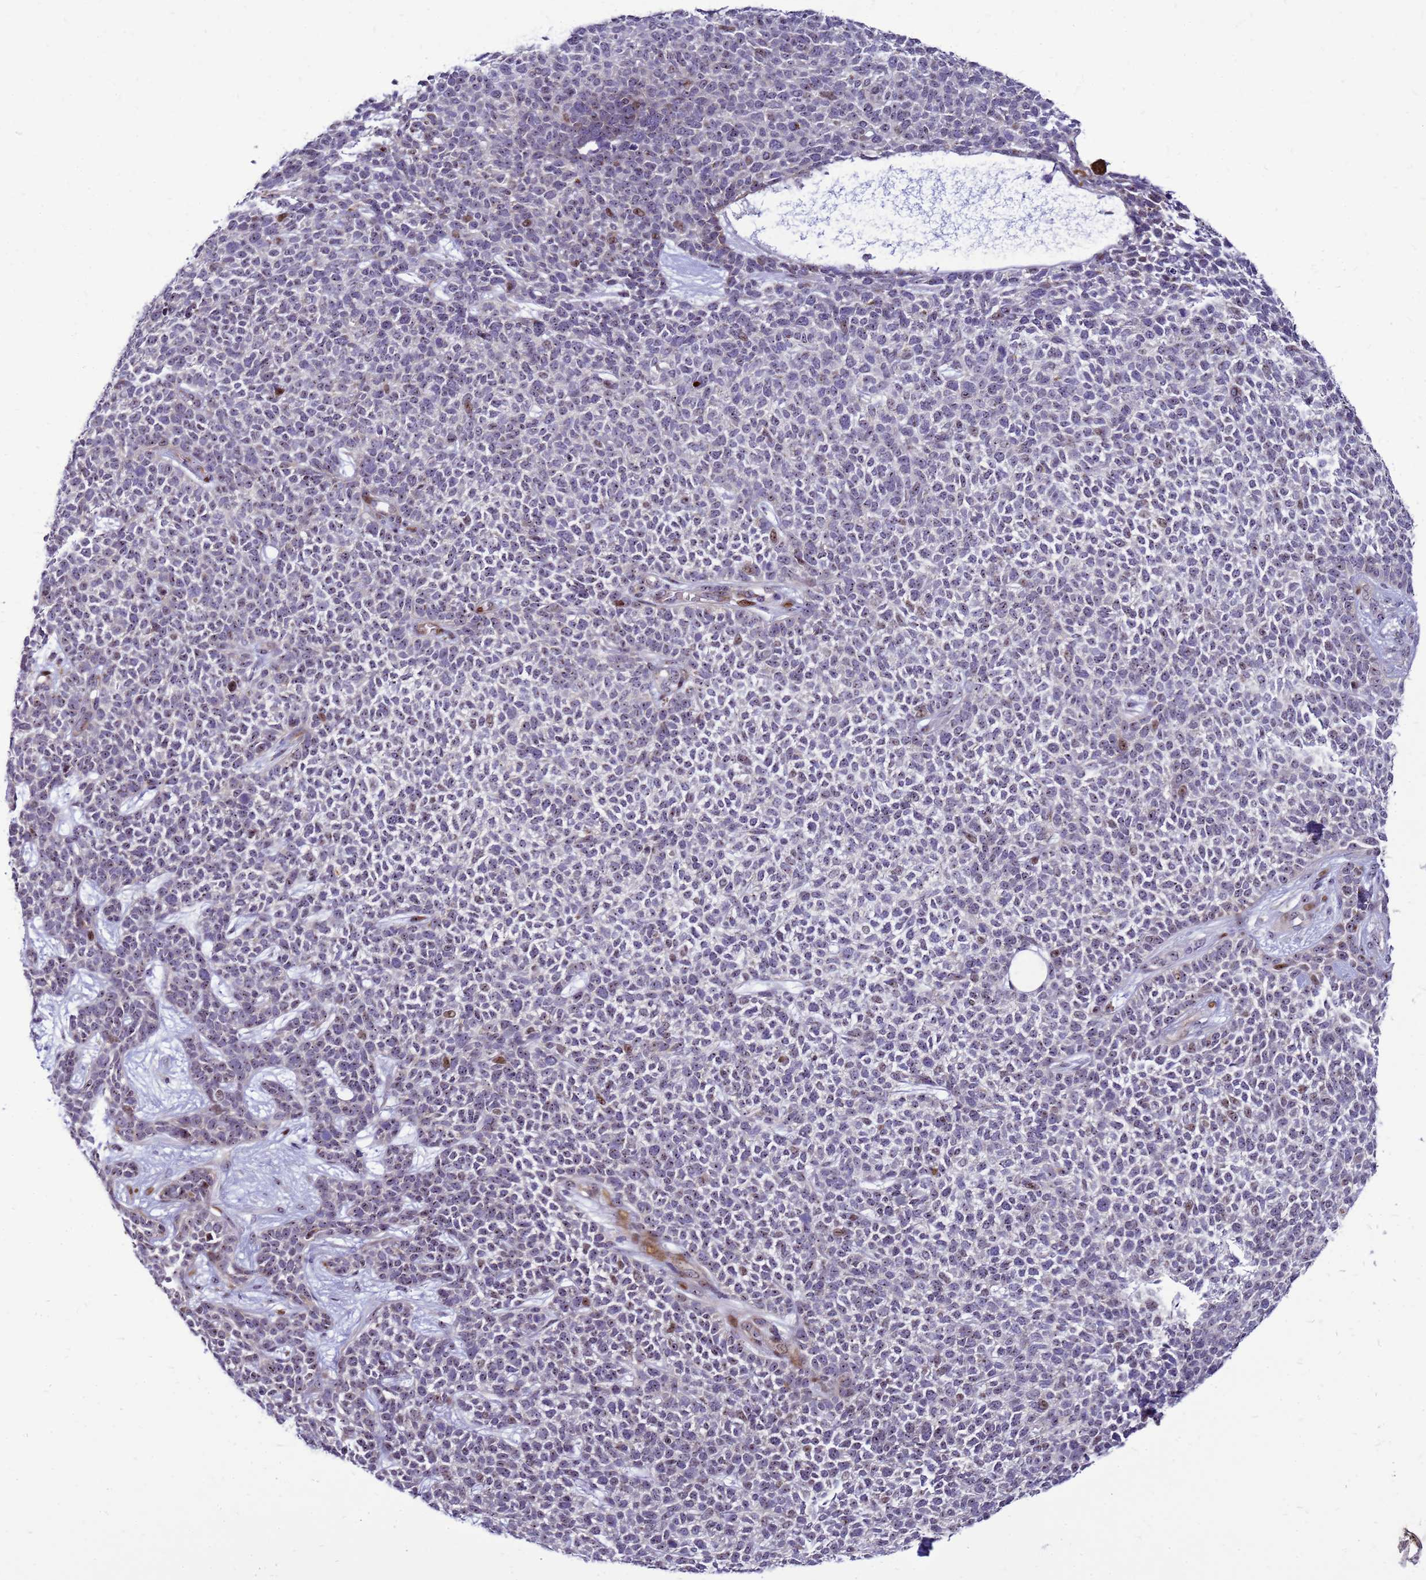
{"staining": {"intensity": "moderate", "quantity": "<25%", "location": "cytoplasmic/membranous"}, "tissue": "skin cancer", "cell_type": "Tumor cells", "image_type": "cancer", "snomed": [{"axis": "morphology", "description": "Basal cell carcinoma"}, {"axis": "topography", "description": "Skin"}], "caption": "Skin basal cell carcinoma stained for a protein (brown) displays moderate cytoplasmic/membranous positive expression in about <25% of tumor cells.", "gene": "RSPO1", "patient": {"sex": "female", "age": 84}}